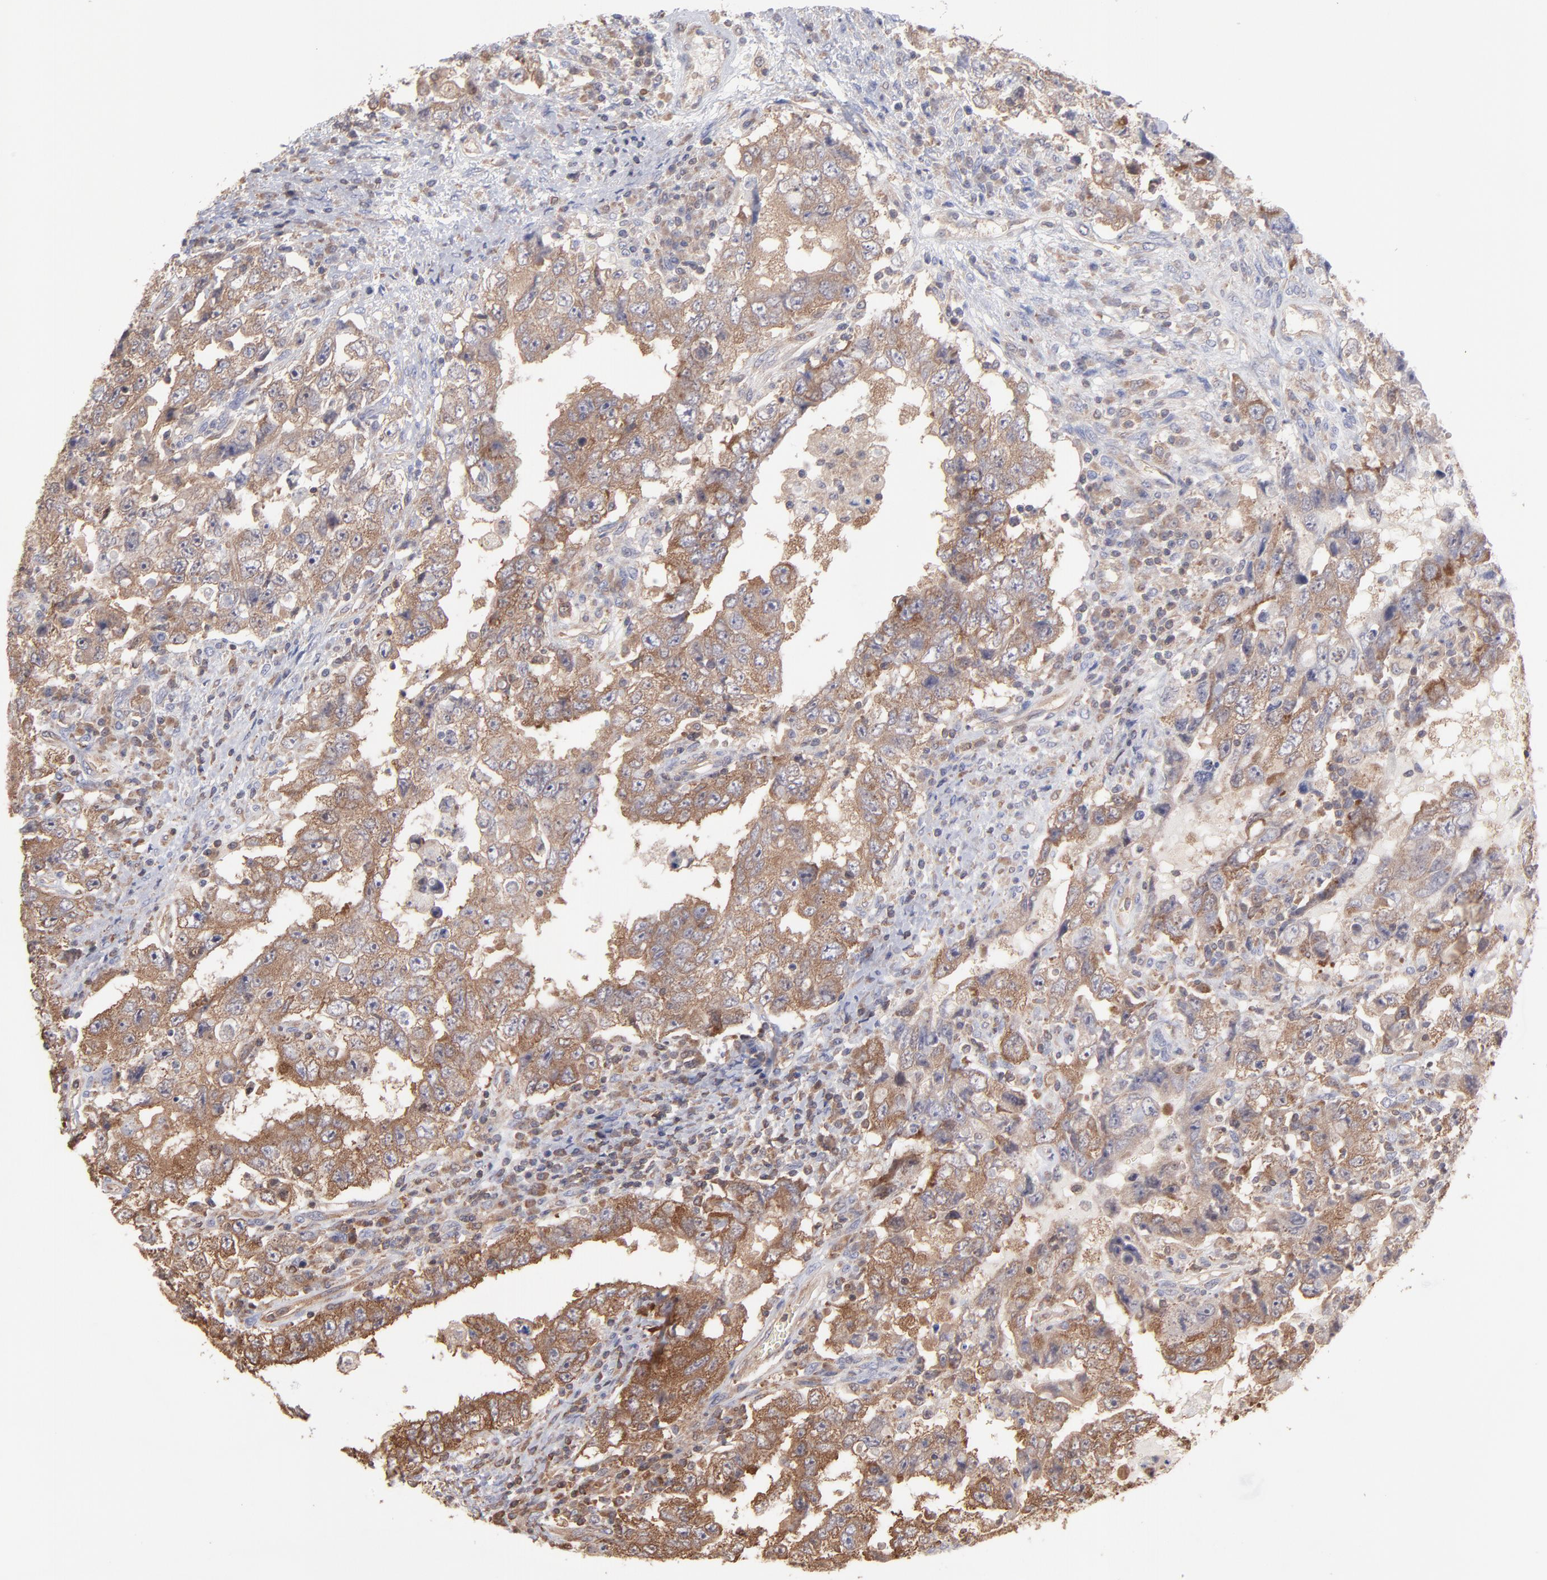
{"staining": {"intensity": "moderate", "quantity": ">75%", "location": "cytoplasmic/membranous"}, "tissue": "testis cancer", "cell_type": "Tumor cells", "image_type": "cancer", "snomed": [{"axis": "morphology", "description": "Carcinoma, Embryonal, NOS"}, {"axis": "topography", "description": "Testis"}], "caption": "The micrograph reveals a brown stain indicating the presence of a protein in the cytoplasmic/membranous of tumor cells in embryonal carcinoma (testis).", "gene": "MAPRE1", "patient": {"sex": "male", "age": 26}}